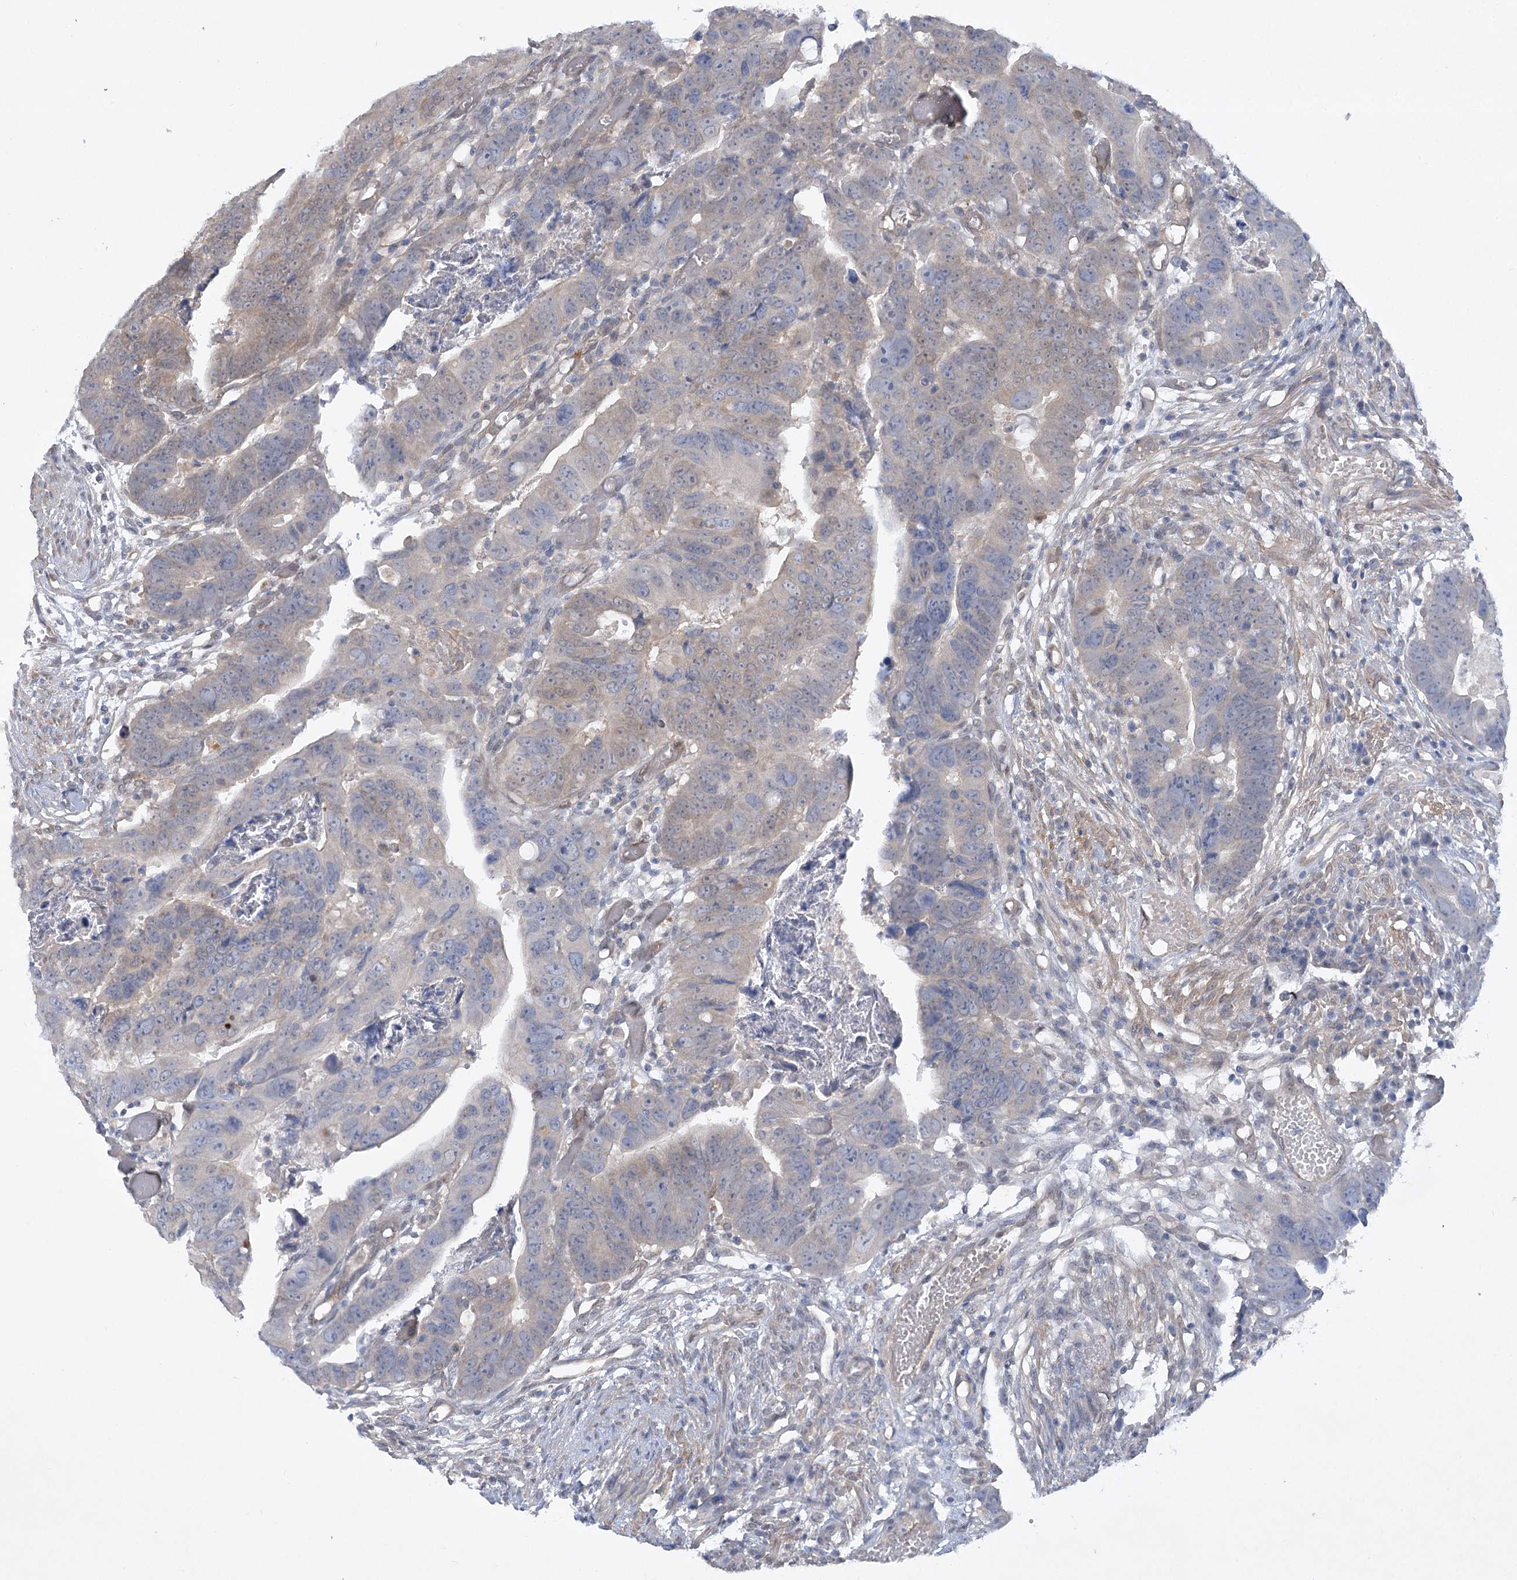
{"staining": {"intensity": "negative", "quantity": "none", "location": "none"}, "tissue": "colorectal cancer", "cell_type": "Tumor cells", "image_type": "cancer", "snomed": [{"axis": "morphology", "description": "Adenocarcinoma, NOS"}, {"axis": "topography", "description": "Rectum"}], "caption": "An immunohistochemistry image of colorectal cancer (adenocarcinoma) is shown. There is no staining in tumor cells of colorectal cancer (adenocarcinoma).", "gene": "AAMDC", "patient": {"sex": "female", "age": 65}}